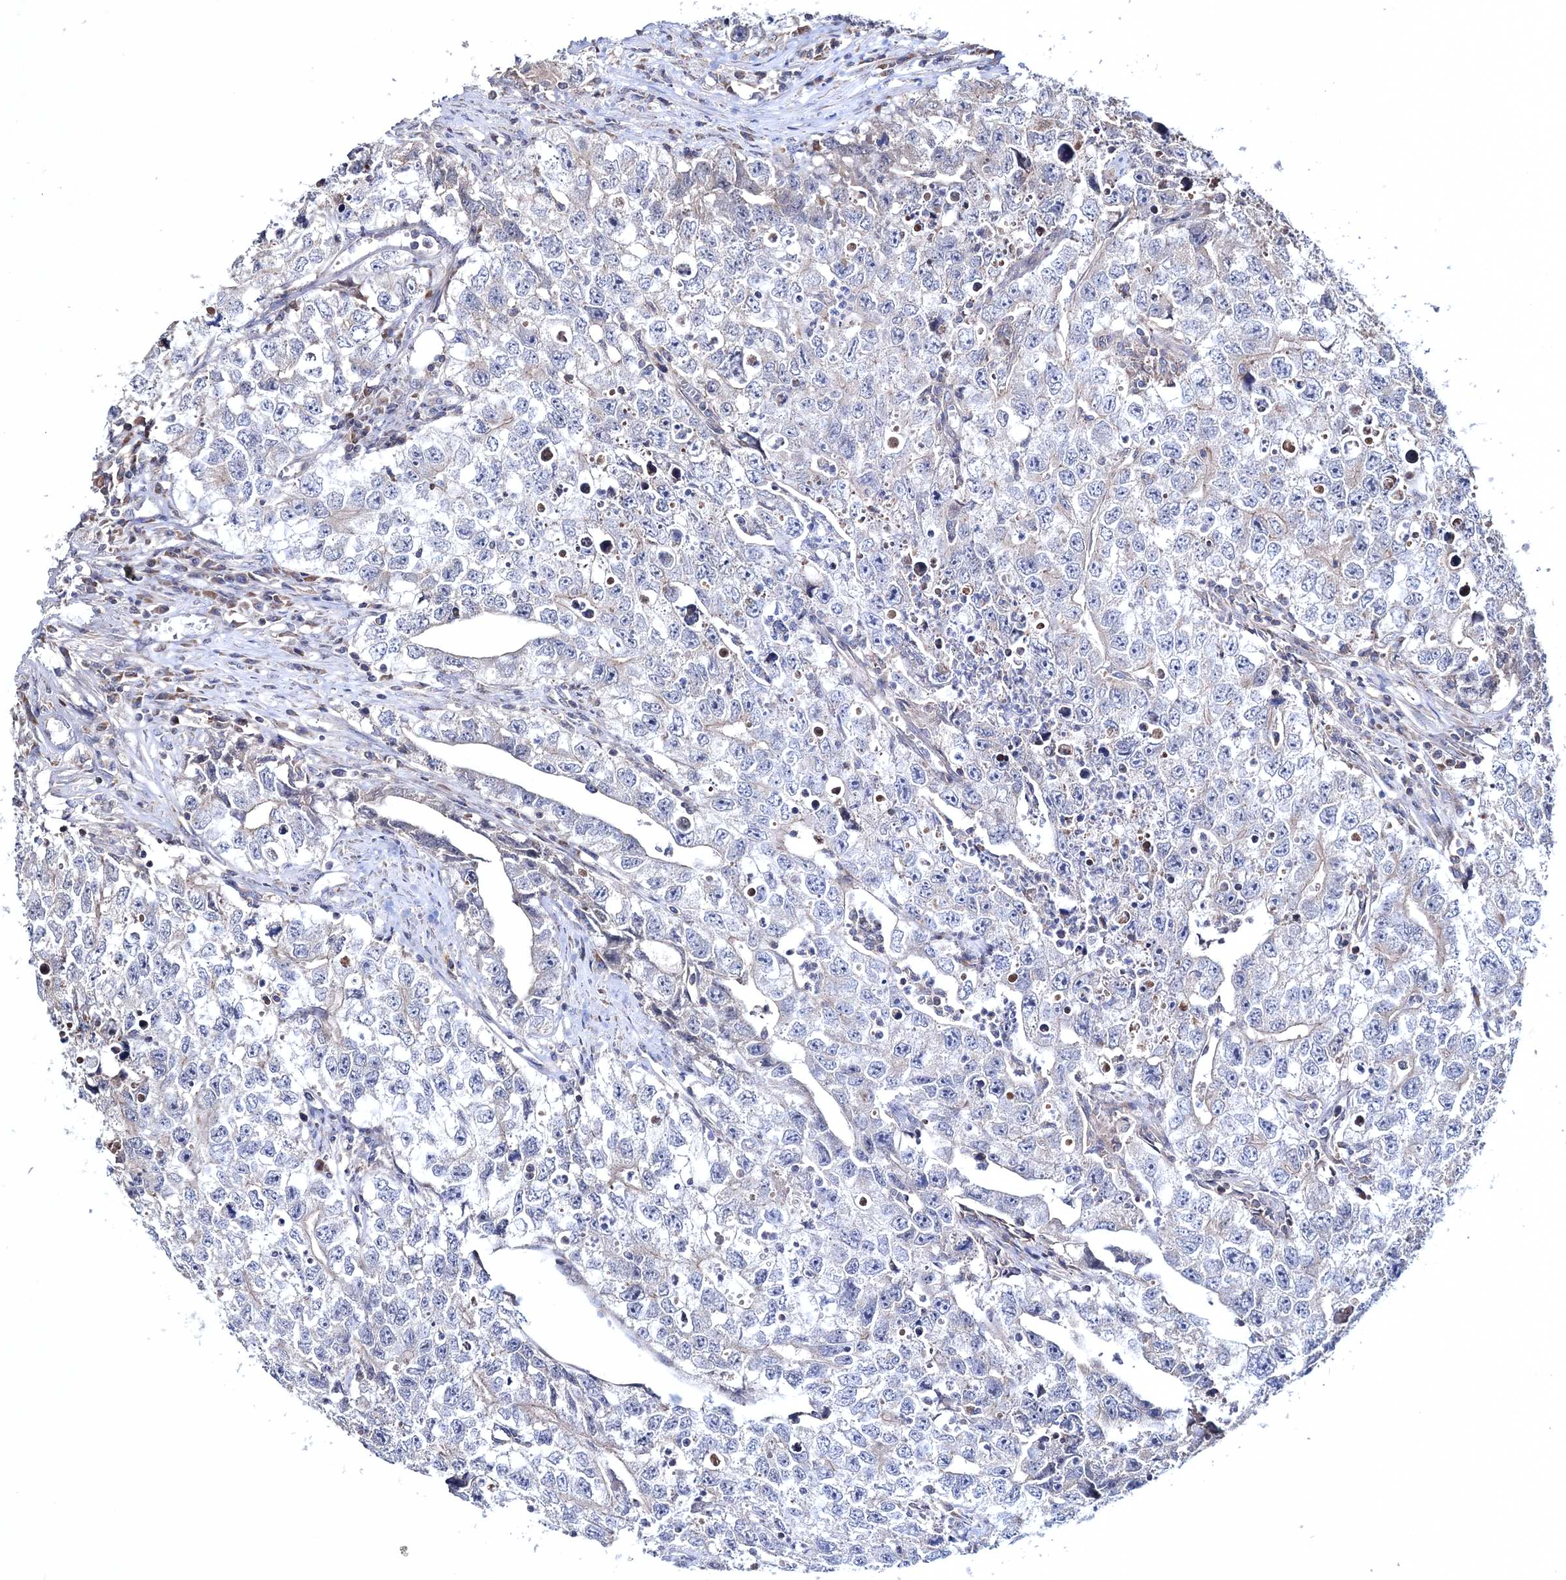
{"staining": {"intensity": "negative", "quantity": "none", "location": "none"}, "tissue": "testis cancer", "cell_type": "Tumor cells", "image_type": "cancer", "snomed": [{"axis": "morphology", "description": "Seminoma, NOS"}, {"axis": "morphology", "description": "Carcinoma, Embryonal, NOS"}, {"axis": "topography", "description": "Testis"}], "caption": "DAB immunohistochemical staining of human testis cancer demonstrates no significant positivity in tumor cells.", "gene": "PPP2R2B", "patient": {"sex": "male", "age": 43}}